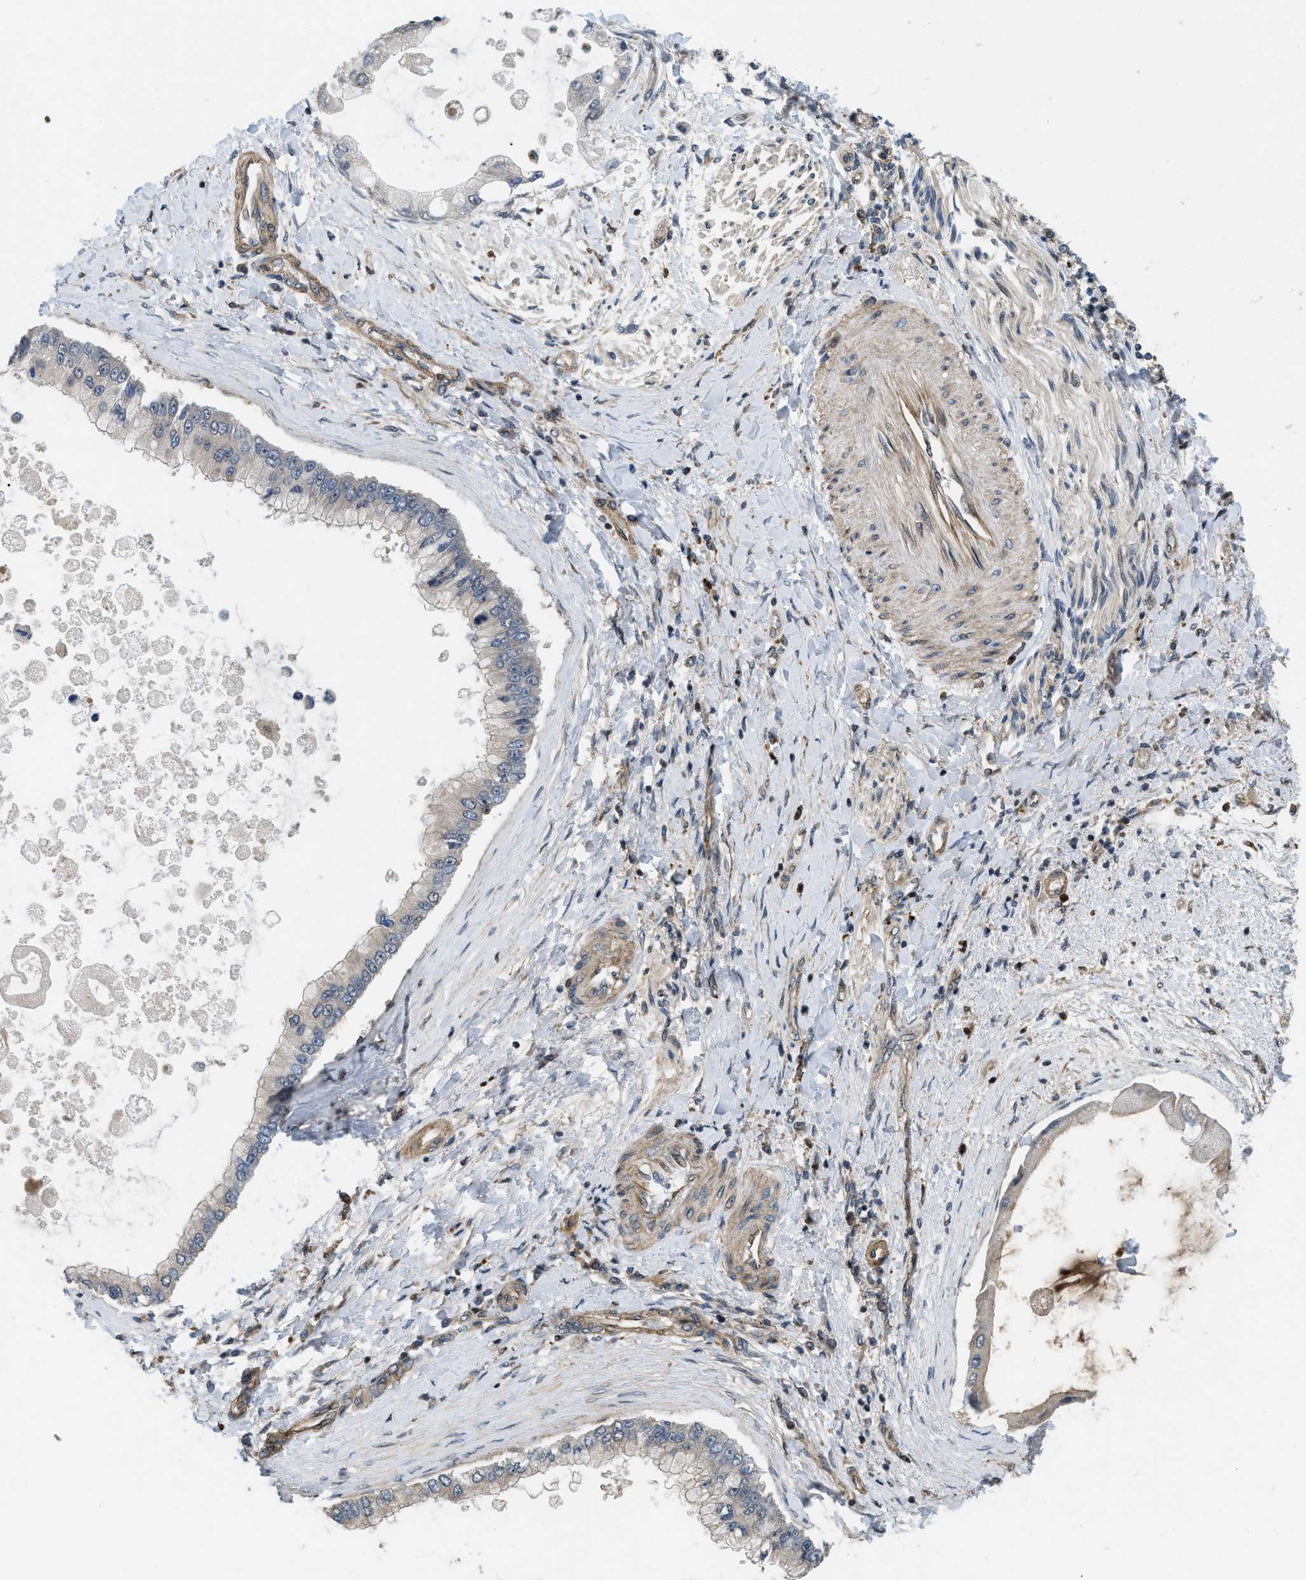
{"staining": {"intensity": "negative", "quantity": "none", "location": "none"}, "tissue": "liver cancer", "cell_type": "Tumor cells", "image_type": "cancer", "snomed": [{"axis": "morphology", "description": "Cholangiocarcinoma"}, {"axis": "topography", "description": "Liver"}], "caption": "This micrograph is of liver cancer stained with immunohistochemistry (IHC) to label a protein in brown with the nuclei are counter-stained blue. There is no staining in tumor cells.", "gene": "LTA4H", "patient": {"sex": "male", "age": 50}}